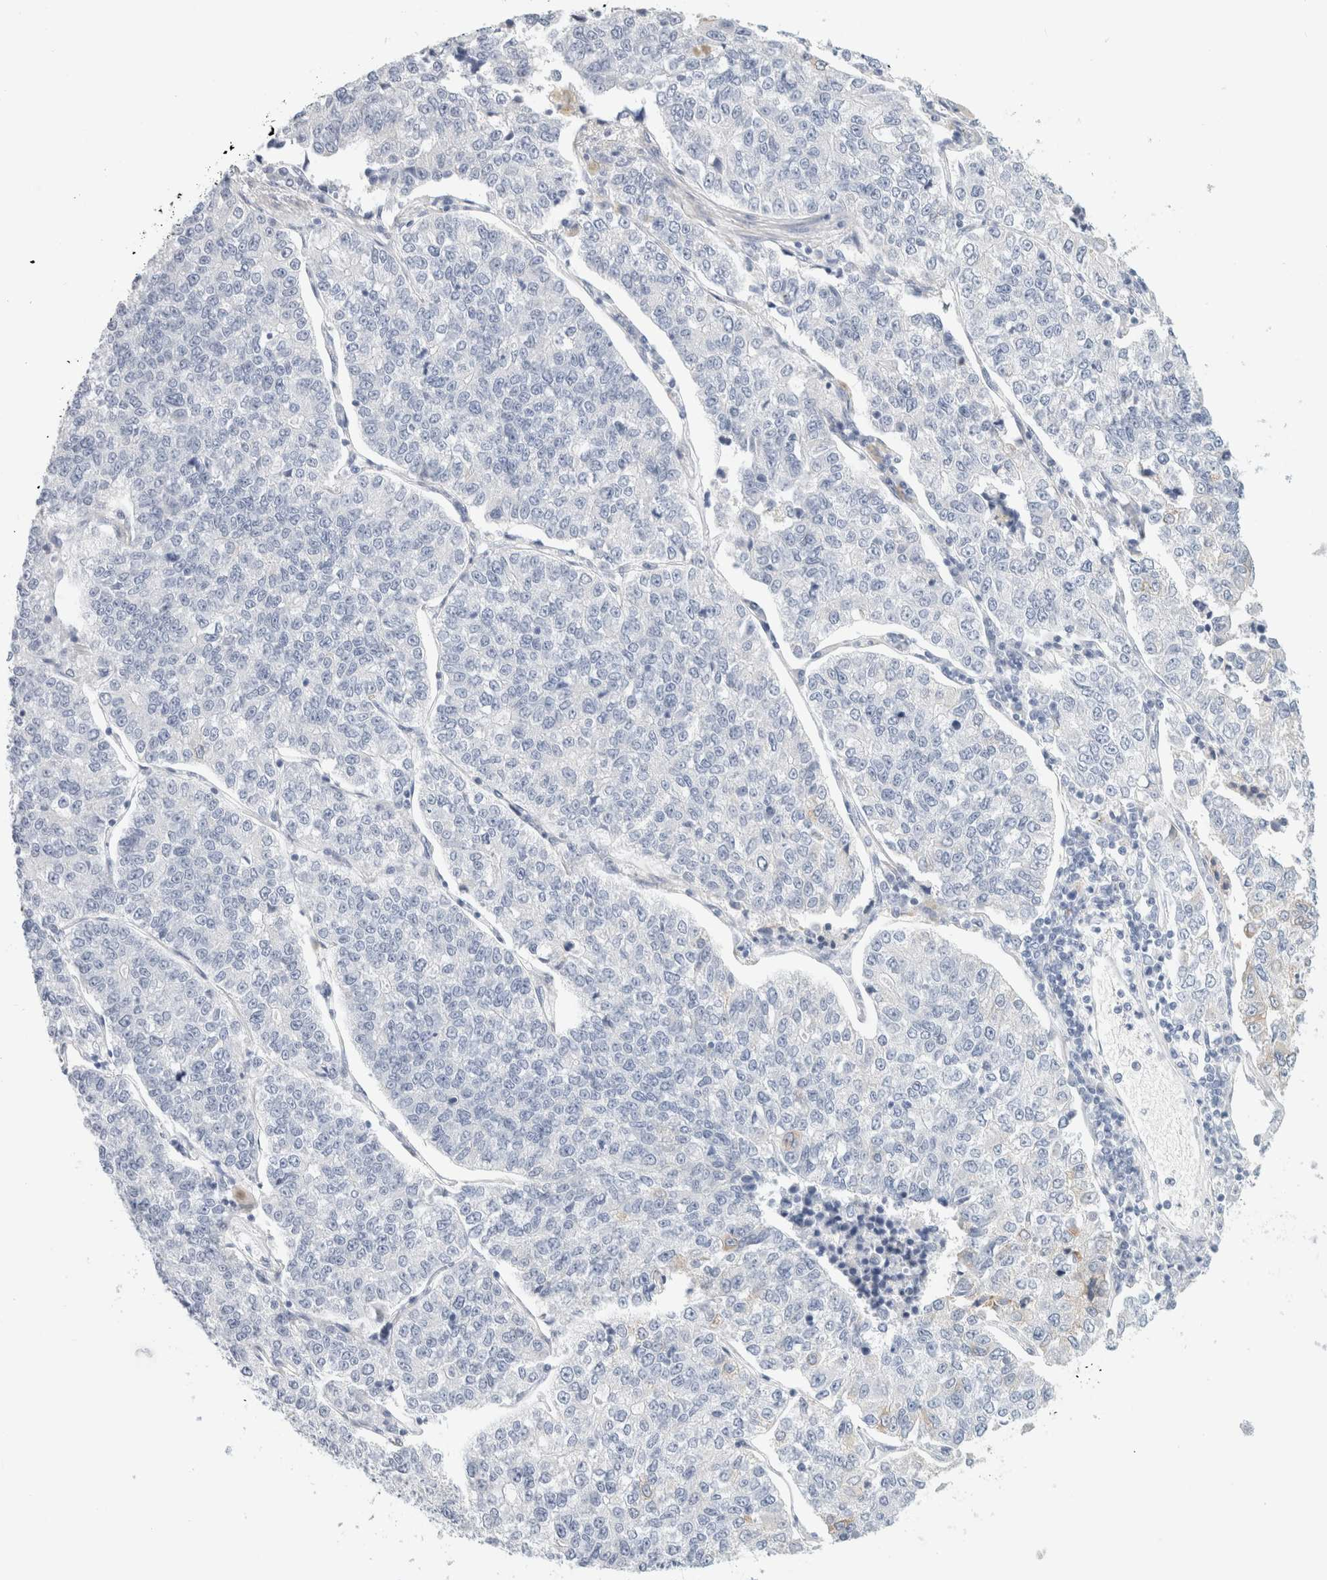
{"staining": {"intensity": "negative", "quantity": "none", "location": "none"}, "tissue": "lung cancer", "cell_type": "Tumor cells", "image_type": "cancer", "snomed": [{"axis": "morphology", "description": "Adenocarcinoma, NOS"}, {"axis": "topography", "description": "Lung"}], "caption": "The image demonstrates no staining of tumor cells in lung cancer (adenocarcinoma). (Brightfield microscopy of DAB (3,3'-diaminobenzidine) immunohistochemistry (IHC) at high magnification).", "gene": "RTN4", "patient": {"sex": "male", "age": 49}}